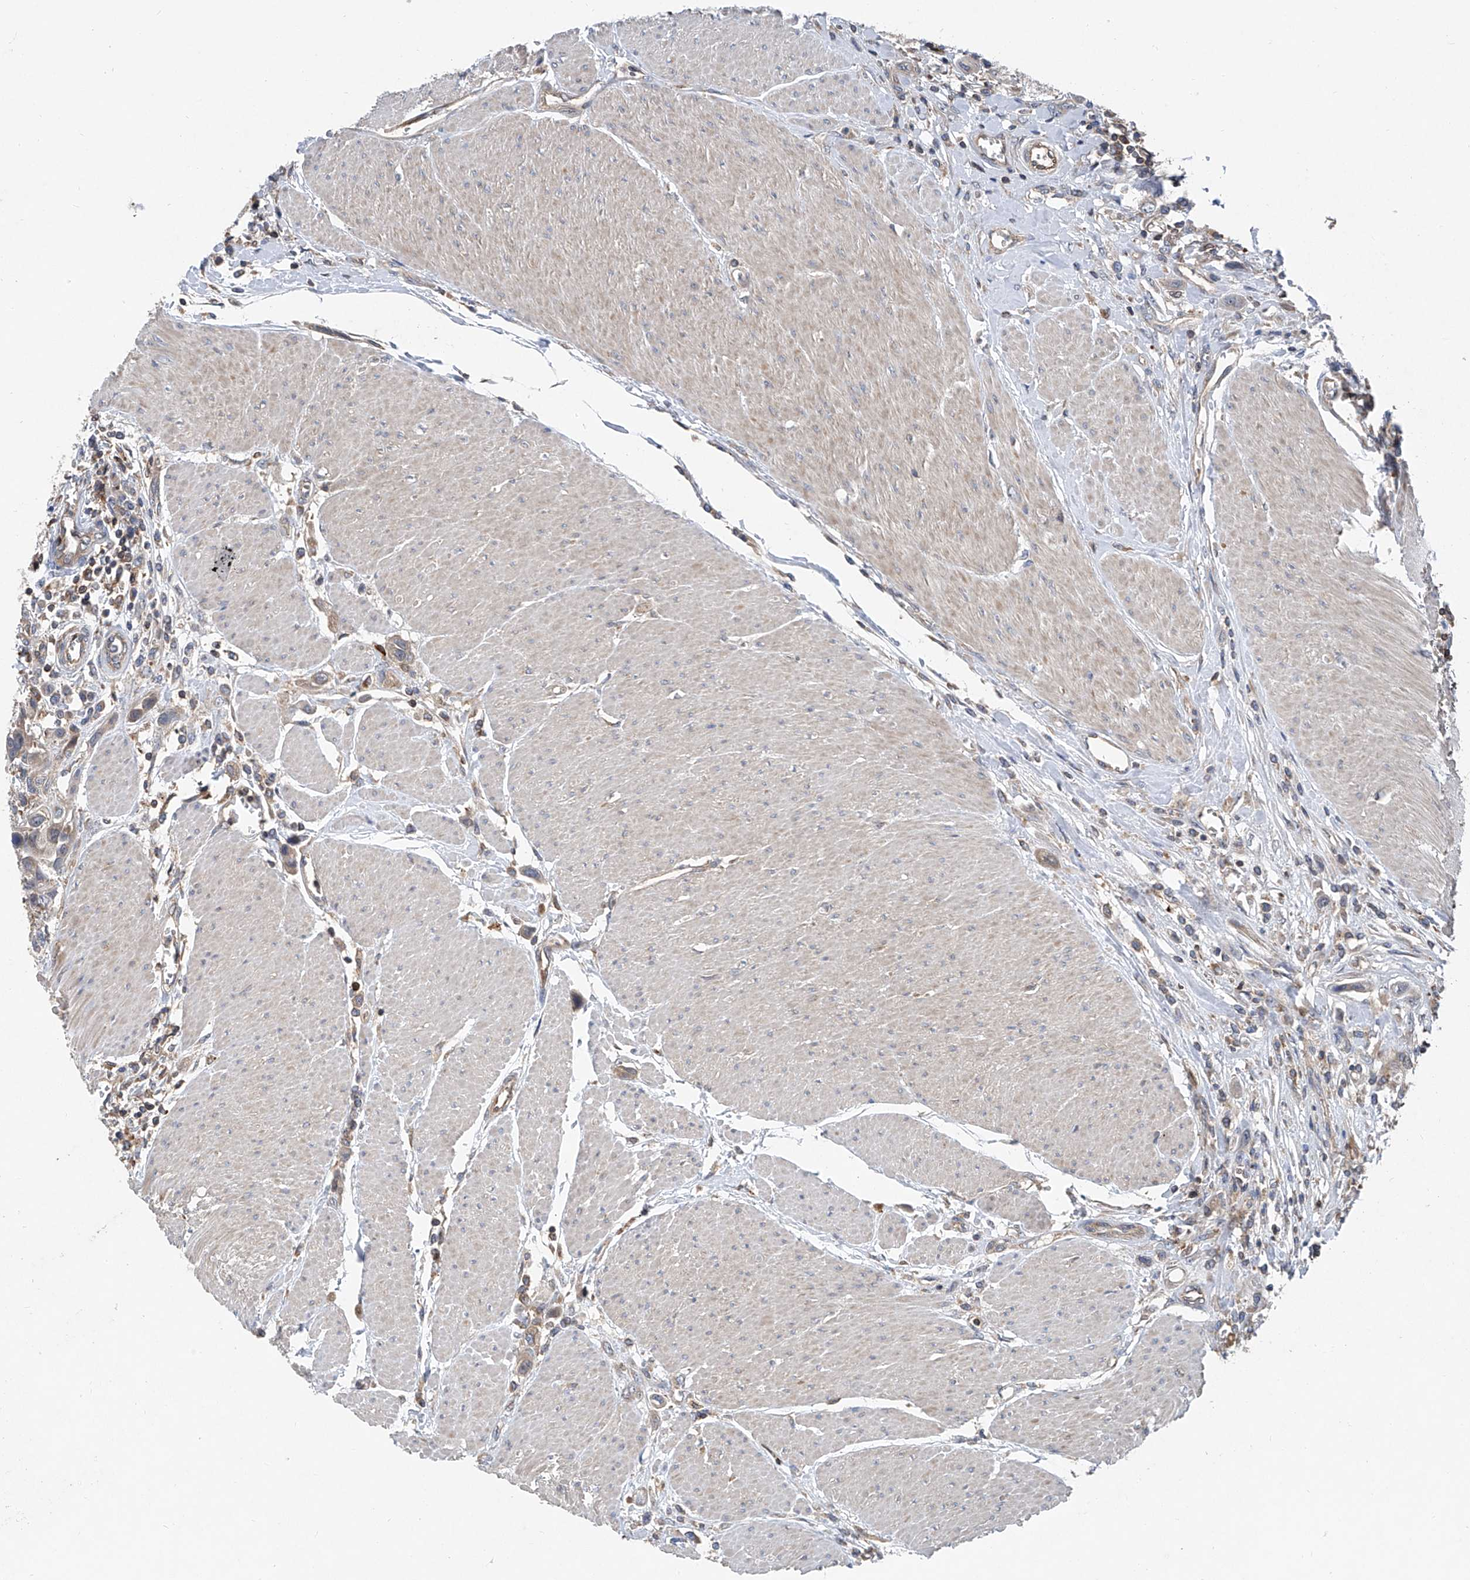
{"staining": {"intensity": "negative", "quantity": "none", "location": "none"}, "tissue": "urothelial cancer", "cell_type": "Tumor cells", "image_type": "cancer", "snomed": [{"axis": "morphology", "description": "Urothelial carcinoma, High grade"}, {"axis": "topography", "description": "Urinary bladder"}], "caption": "Immunohistochemistry photomicrograph of neoplastic tissue: human urothelial carcinoma (high-grade) stained with DAB (3,3'-diaminobenzidine) shows no significant protein positivity in tumor cells.", "gene": "TRIM38", "patient": {"sex": "male", "age": 50}}